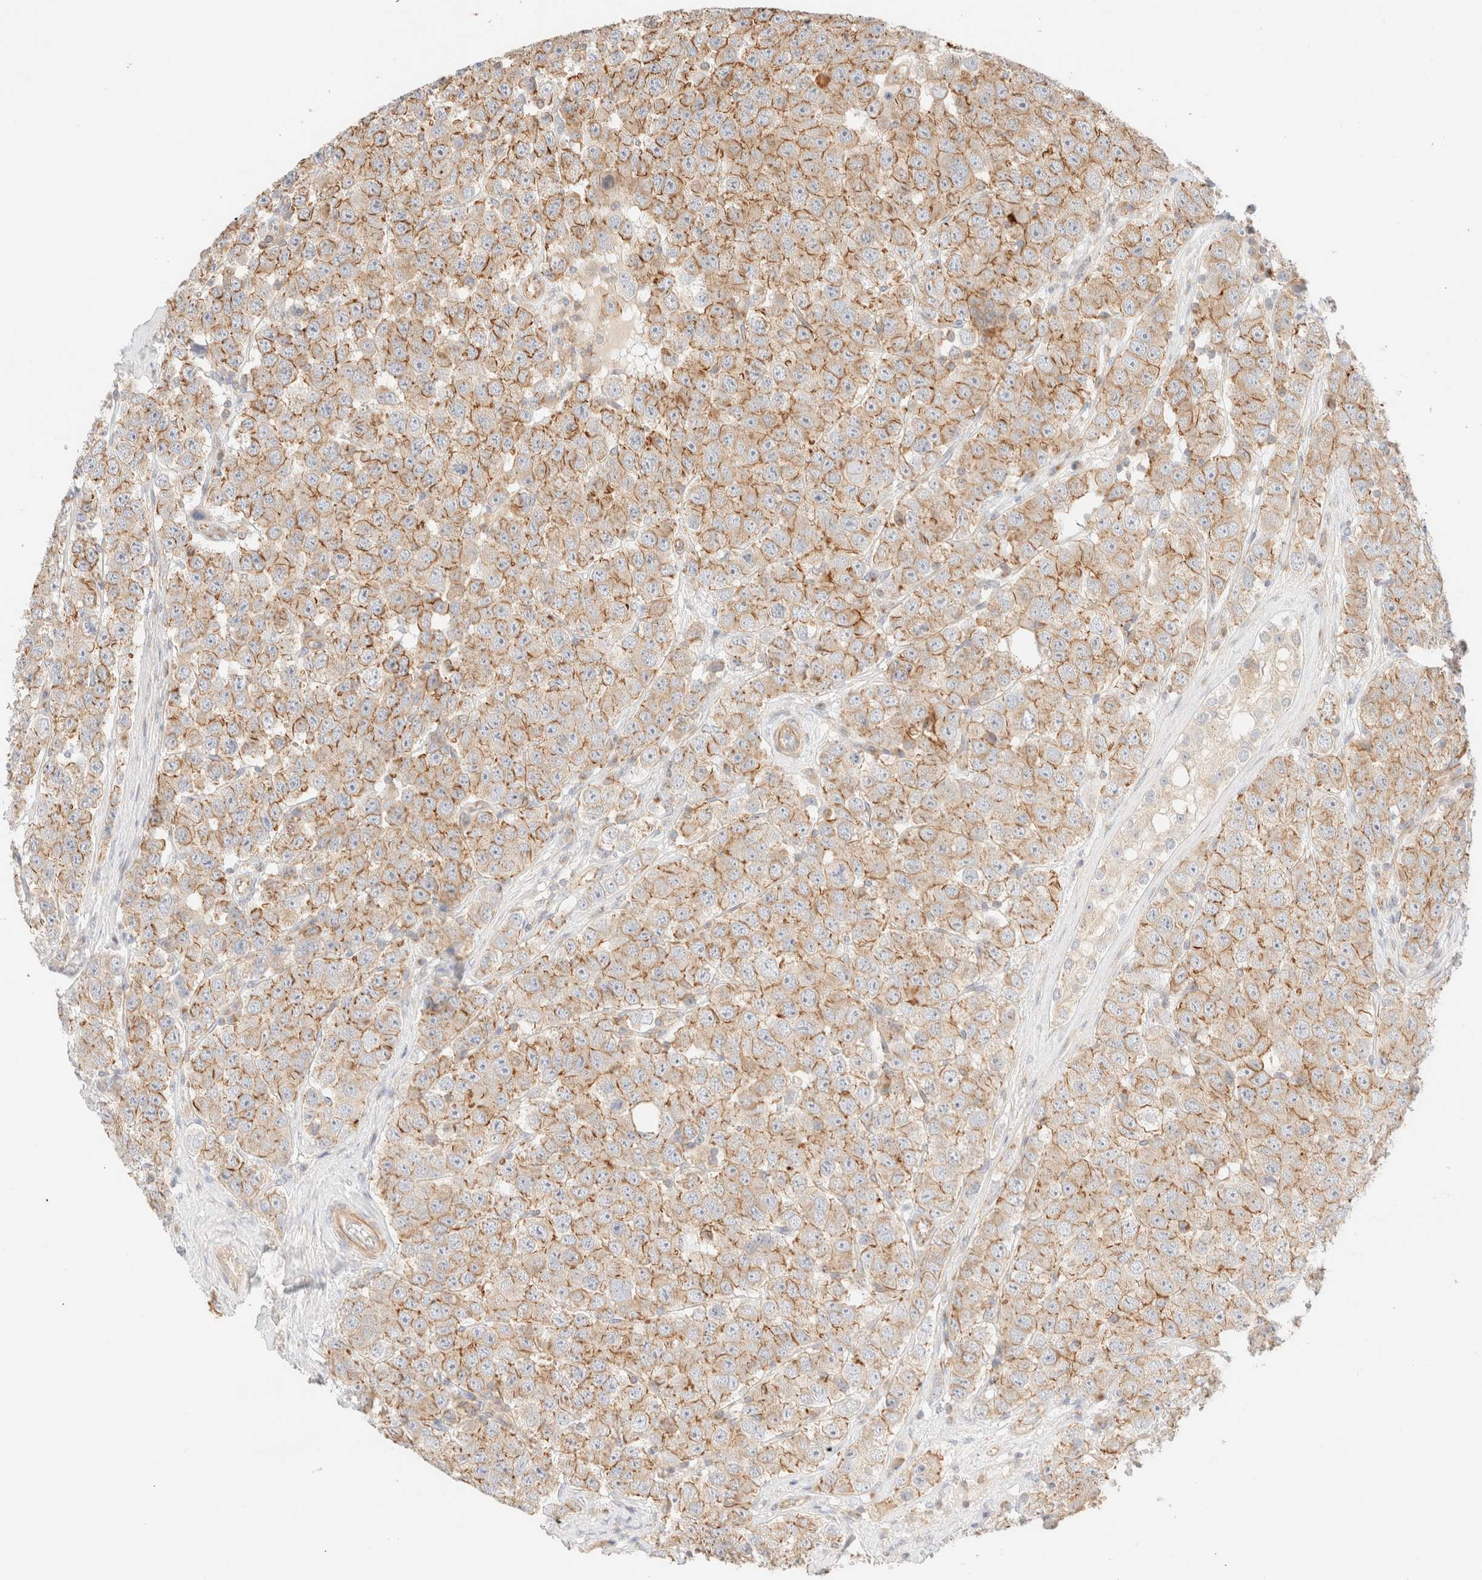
{"staining": {"intensity": "moderate", "quantity": ">75%", "location": "cytoplasmic/membranous"}, "tissue": "testis cancer", "cell_type": "Tumor cells", "image_type": "cancer", "snomed": [{"axis": "morphology", "description": "Seminoma, NOS"}, {"axis": "morphology", "description": "Carcinoma, Embryonal, NOS"}, {"axis": "topography", "description": "Testis"}], "caption": "Immunohistochemistry image of neoplastic tissue: human testis embryonal carcinoma stained using immunohistochemistry (IHC) demonstrates medium levels of moderate protein expression localized specifically in the cytoplasmic/membranous of tumor cells, appearing as a cytoplasmic/membranous brown color.", "gene": "MYO10", "patient": {"sex": "male", "age": 28}}